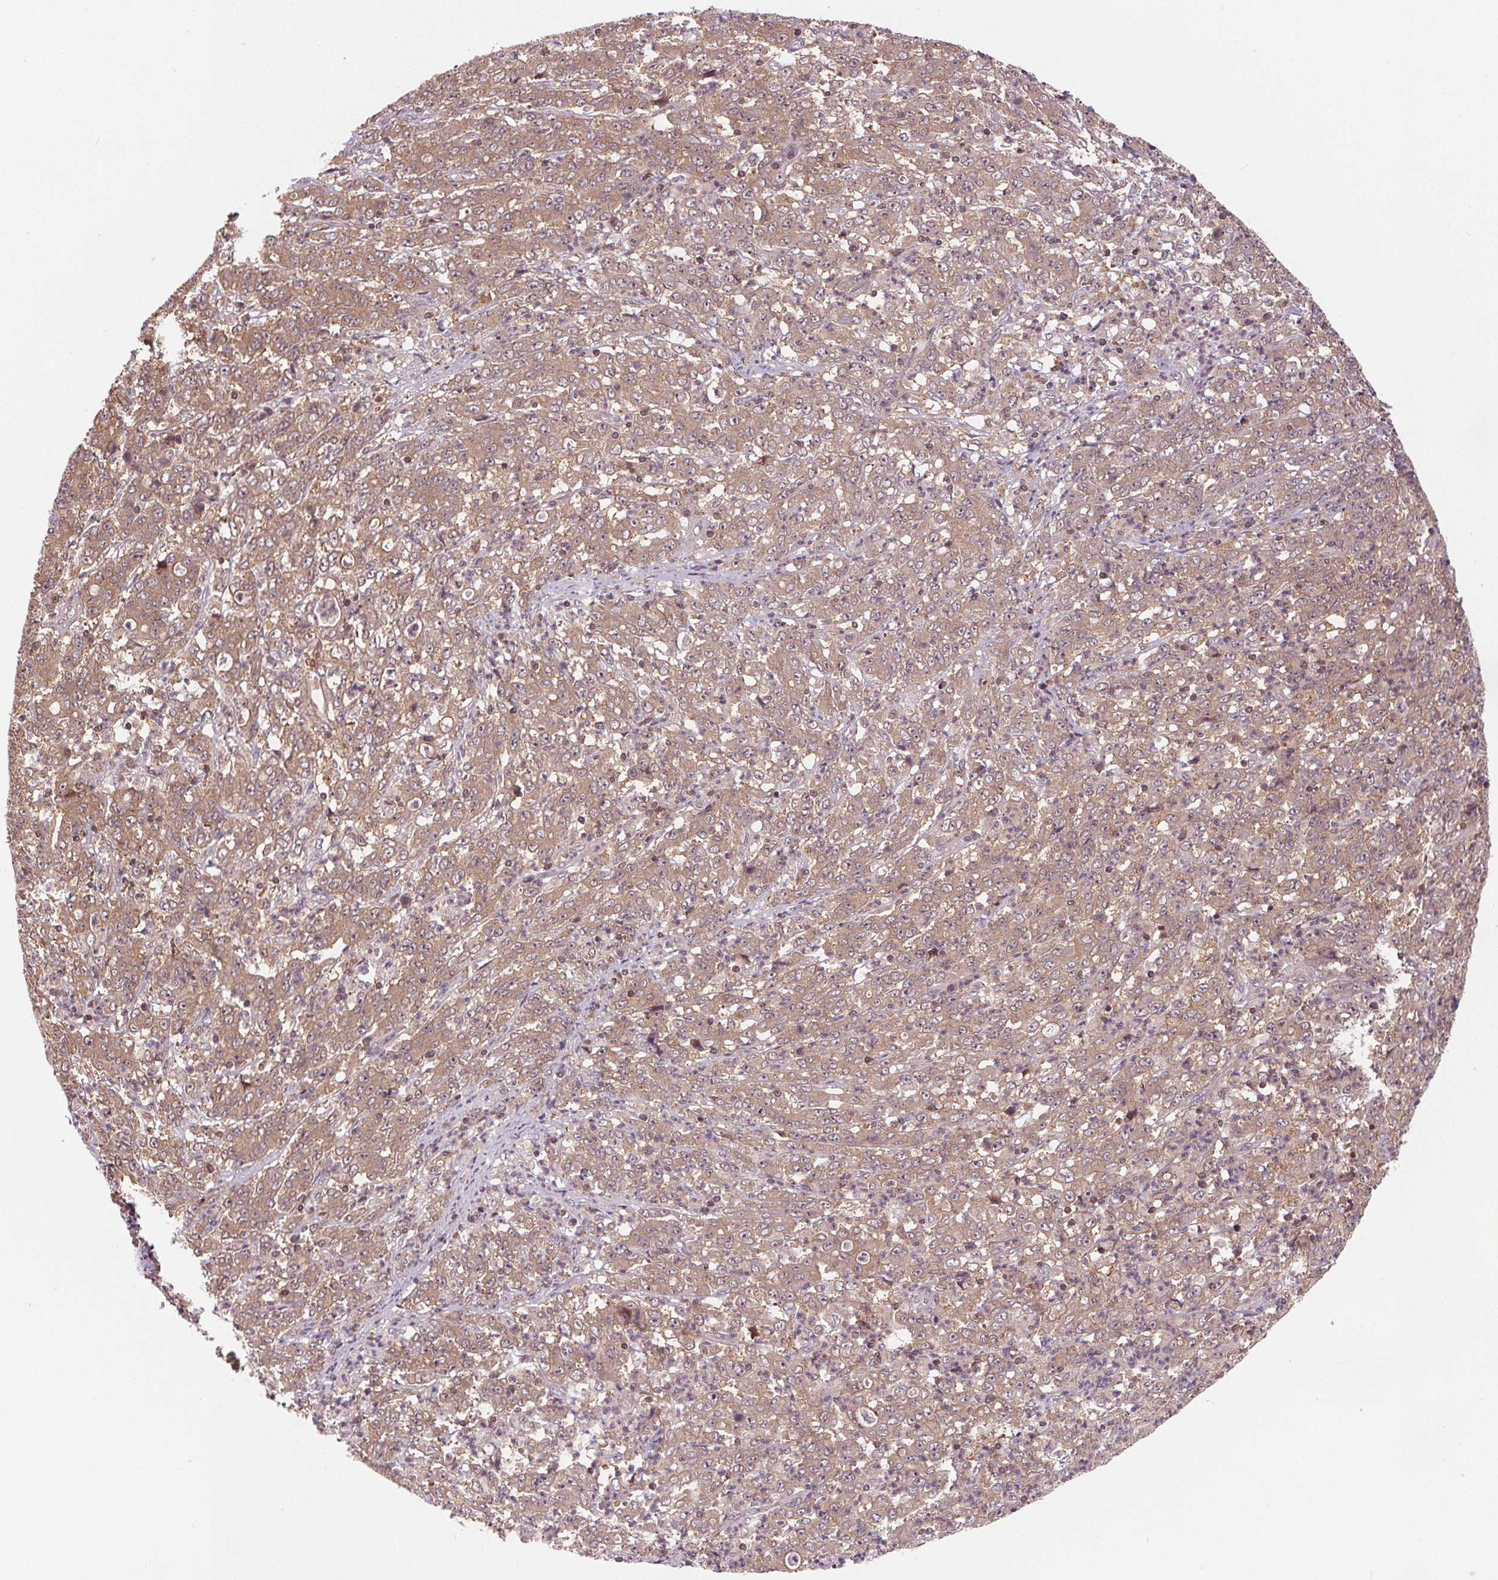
{"staining": {"intensity": "moderate", "quantity": ">75%", "location": "cytoplasmic/membranous"}, "tissue": "stomach cancer", "cell_type": "Tumor cells", "image_type": "cancer", "snomed": [{"axis": "morphology", "description": "Adenocarcinoma, NOS"}, {"axis": "topography", "description": "Stomach, lower"}], "caption": "Immunohistochemical staining of human stomach cancer displays moderate cytoplasmic/membranous protein staining in about >75% of tumor cells. Using DAB (brown) and hematoxylin (blue) stains, captured at high magnification using brightfield microscopy.", "gene": "HIF1AN", "patient": {"sex": "female", "age": 71}}